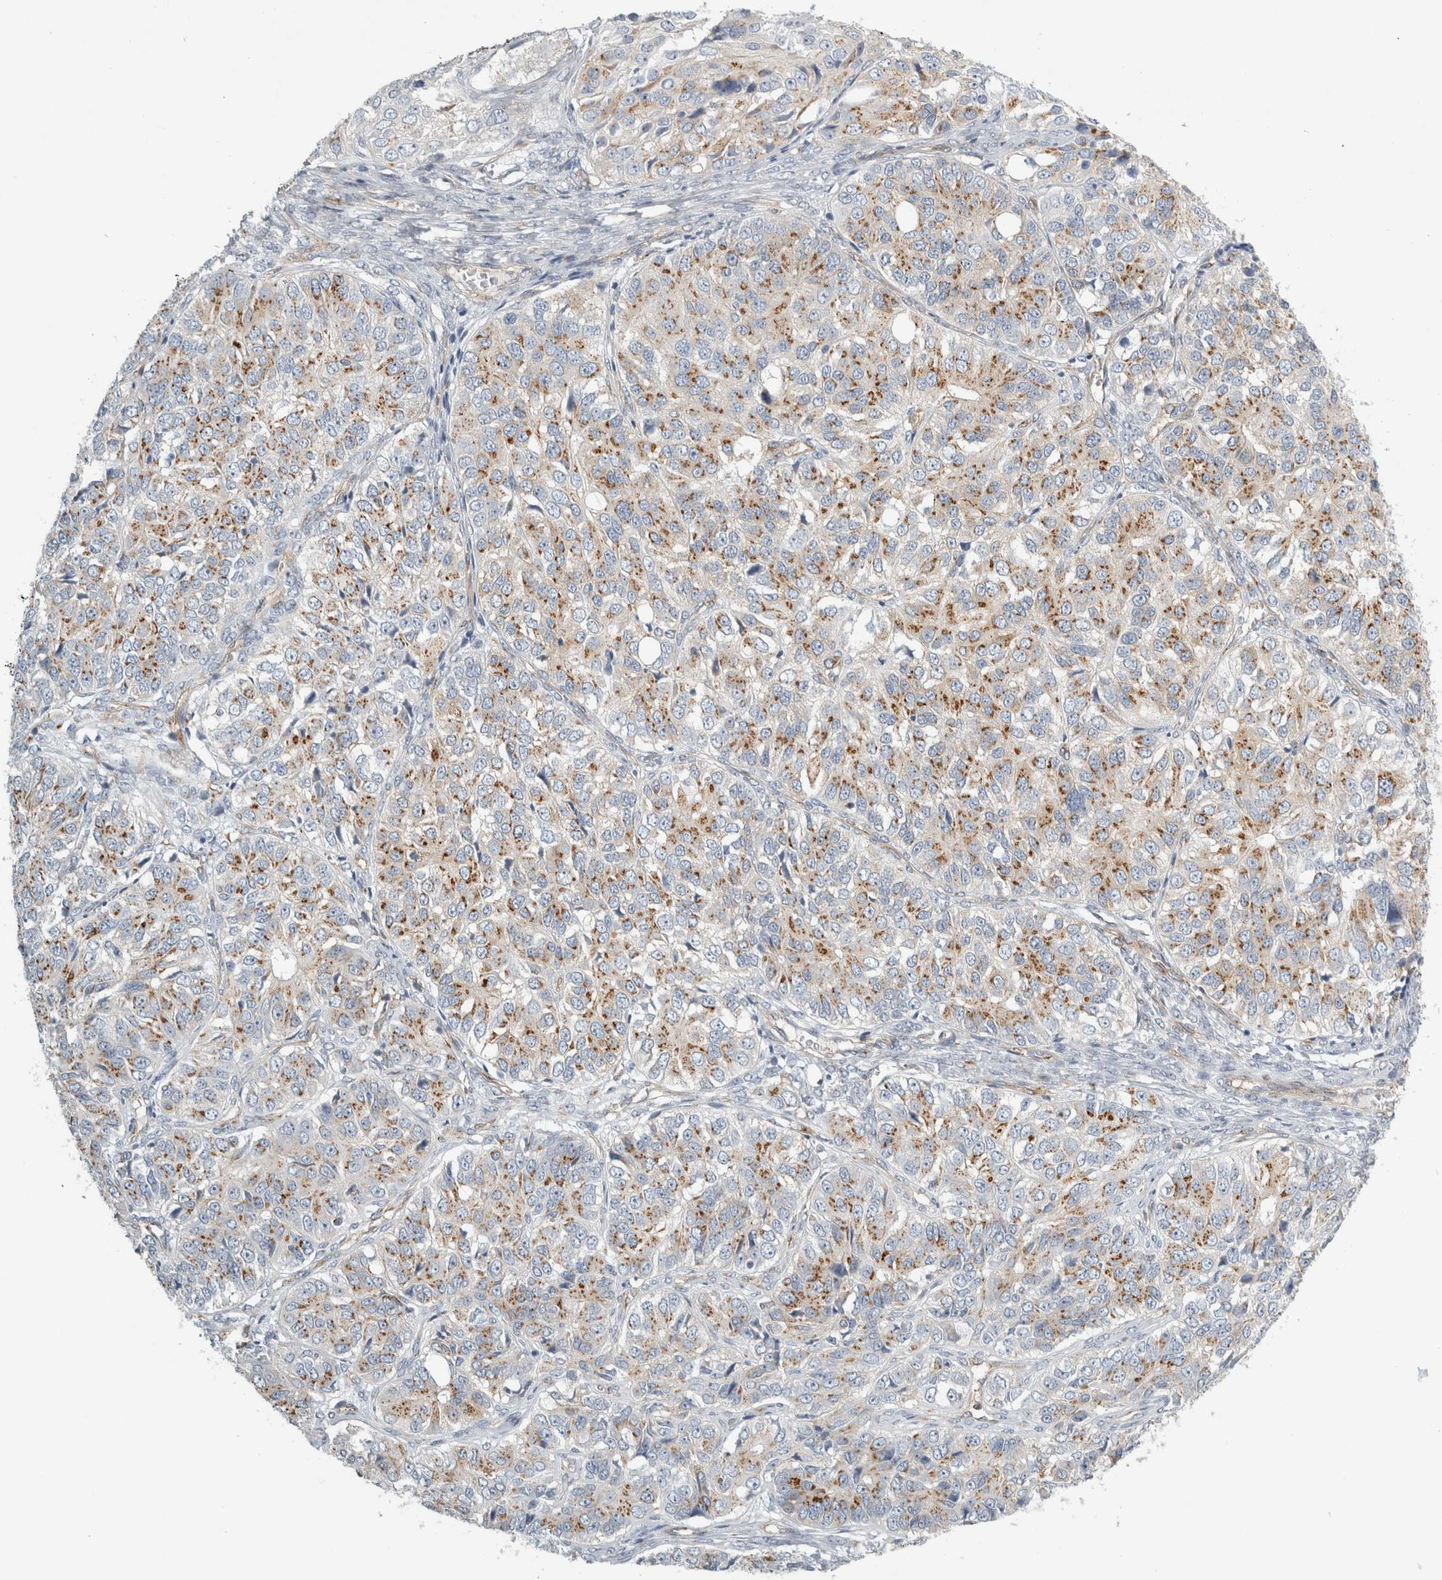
{"staining": {"intensity": "moderate", "quantity": ">75%", "location": "cytoplasmic/membranous"}, "tissue": "ovarian cancer", "cell_type": "Tumor cells", "image_type": "cancer", "snomed": [{"axis": "morphology", "description": "Carcinoma, endometroid"}, {"axis": "topography", "description": "Ovary"}], "caption": "Immunohistochemistry (IHC) histopathology image of neoplastic tissue: ovarian cancer stained using immunohistochemistry reveals medium levels of moderate protein expression localized specifically in the cytoplasmic/membranous of tumor cells, appearing as a cytoplasmic/membranous brown color.", "gene": "PEX6", "patient": {"sex": "female", "age": 51}}